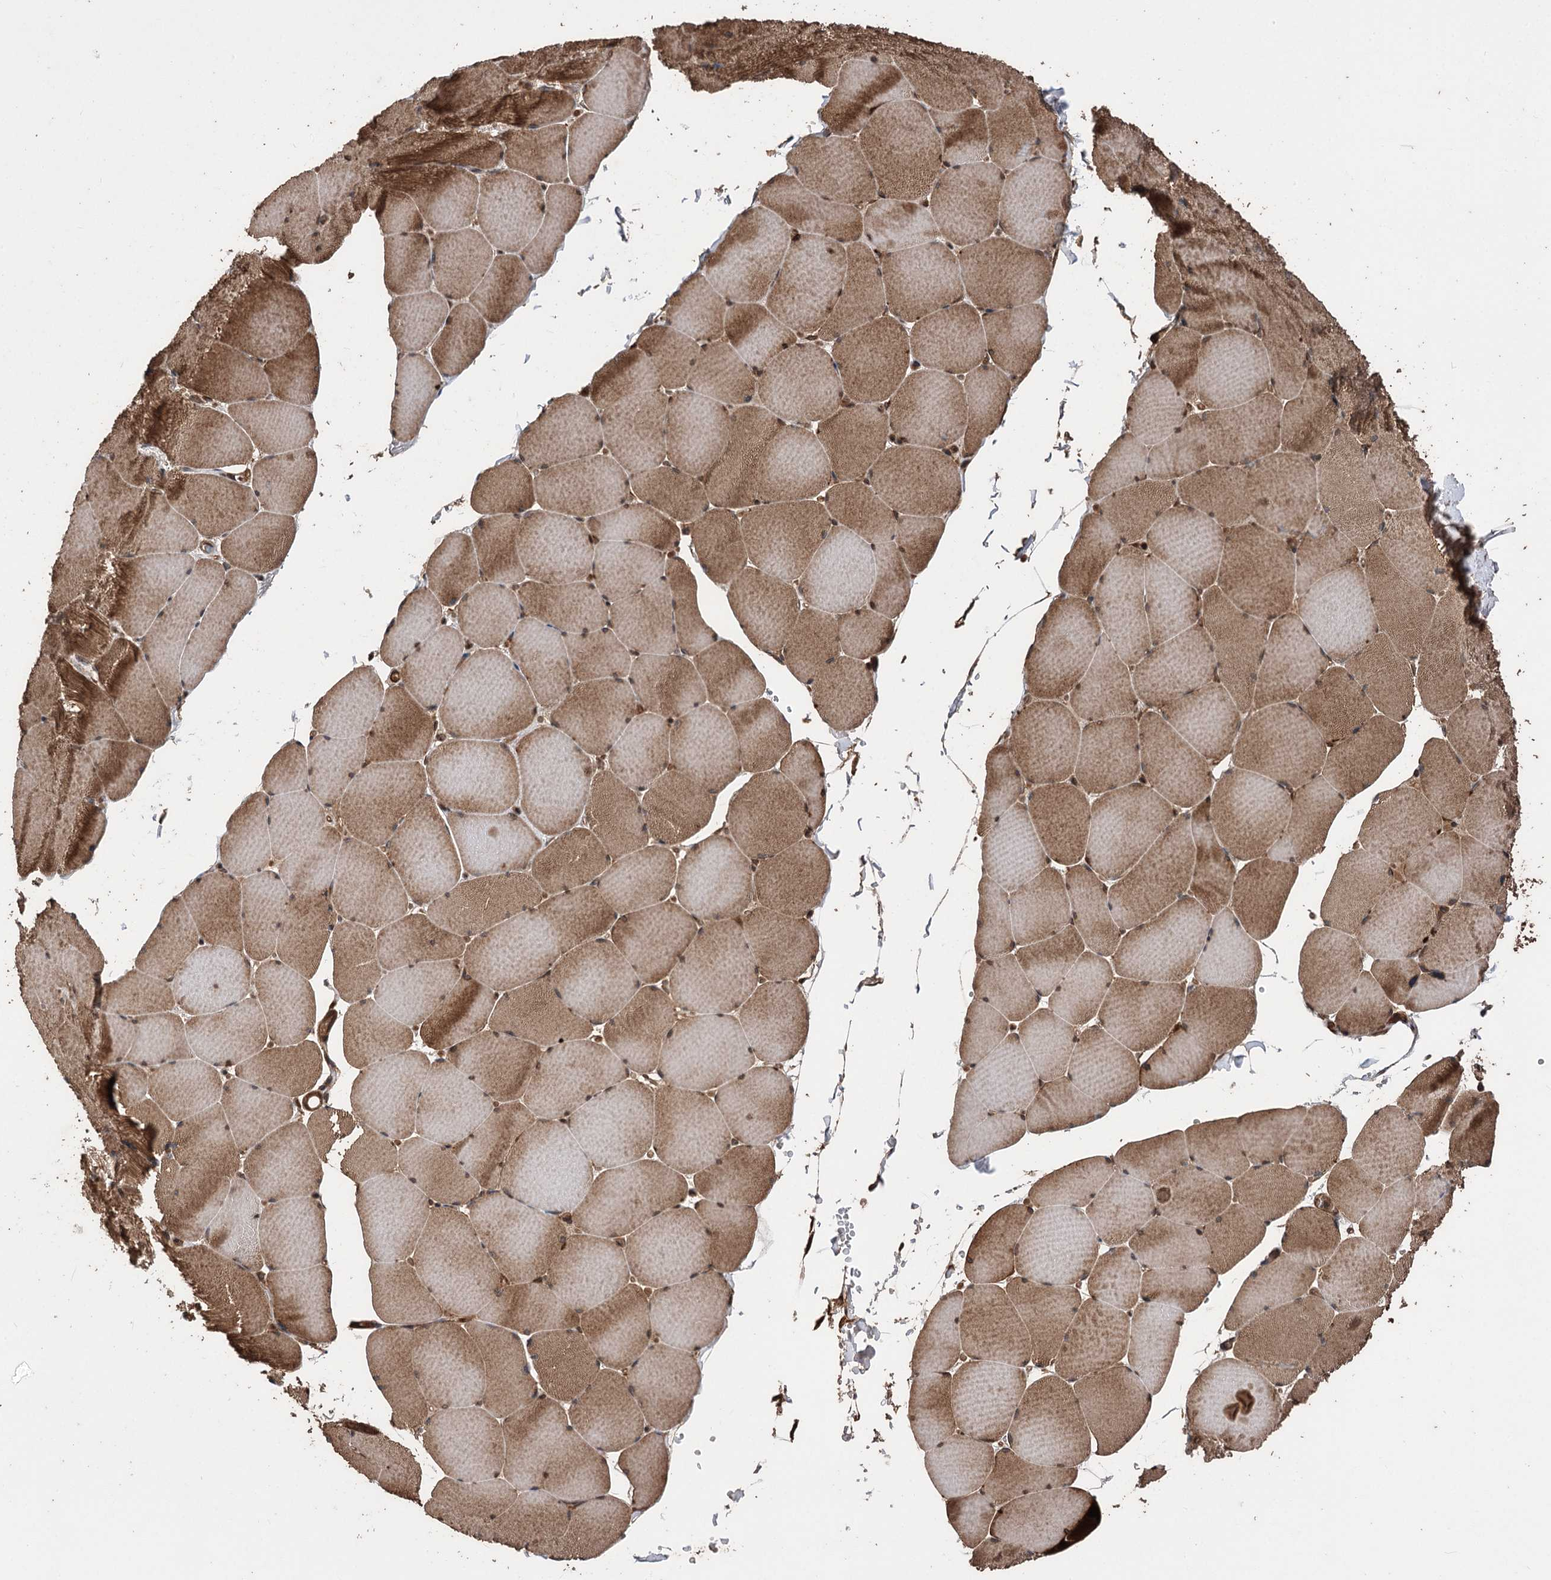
{"staining": {"intensity": "strong", "quantity": ">75%", "location": "cytoplasmic/membranous"}, "tissue": "skeletal muscle", "cell_type": "Myocytes", "image_type": "normal", "snomed": [{"axis": "morphology", "description": "Normal tissue, NOS"}, {"axis": "topography", "description": "Skeletal muscle"}, {"axis": "topography", "description": "Head-Neck"}], "caption": "Immunohistochemistry (IHC) image of normal skeletal muscle stained for a protein (brown), which reveals high levels of strong cytoplasmic/membranous staining in approximately >75% of myocytes.", "gene": "RASSF3", "patient": {"sex": "male", "age": 66}}